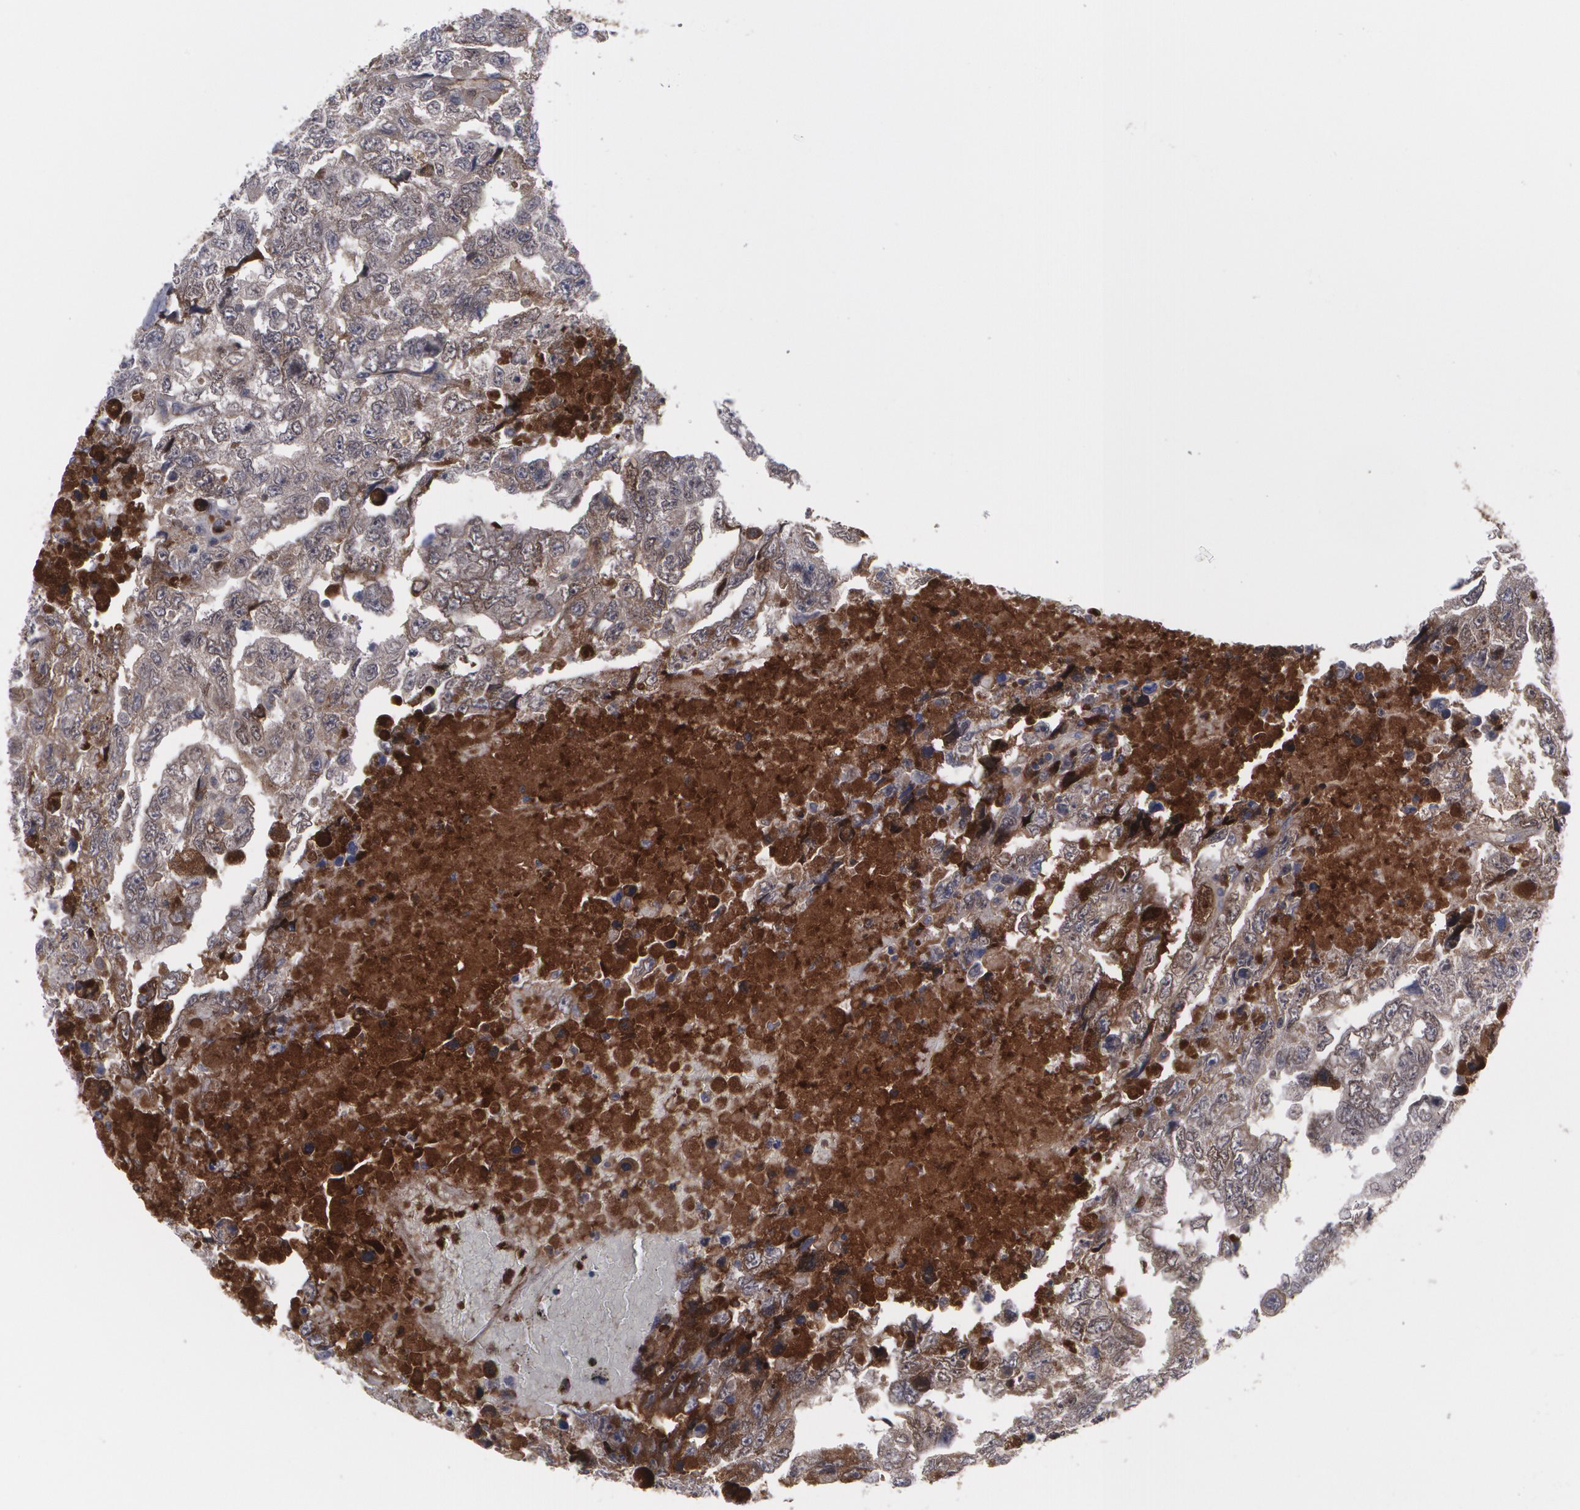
{"staining": {"intensity": "negative", "quantity": "none", "location": "none"}, "tissue": "testis cancer", "cell_type": "Tumor cells", "image_type": "cancer", "snomed": [{"axis": "morphology", "description": "Carcinoma, Embryonal, NOS"}, {"axis": "topography", "description": "Testis"}], "caption": "Testis cancer (embryonal carcinoma) stained for a protein using IHC shows no staining tumor cells.", "gene": "LRG1", "patient": {"sex": "male", "age": 36}}